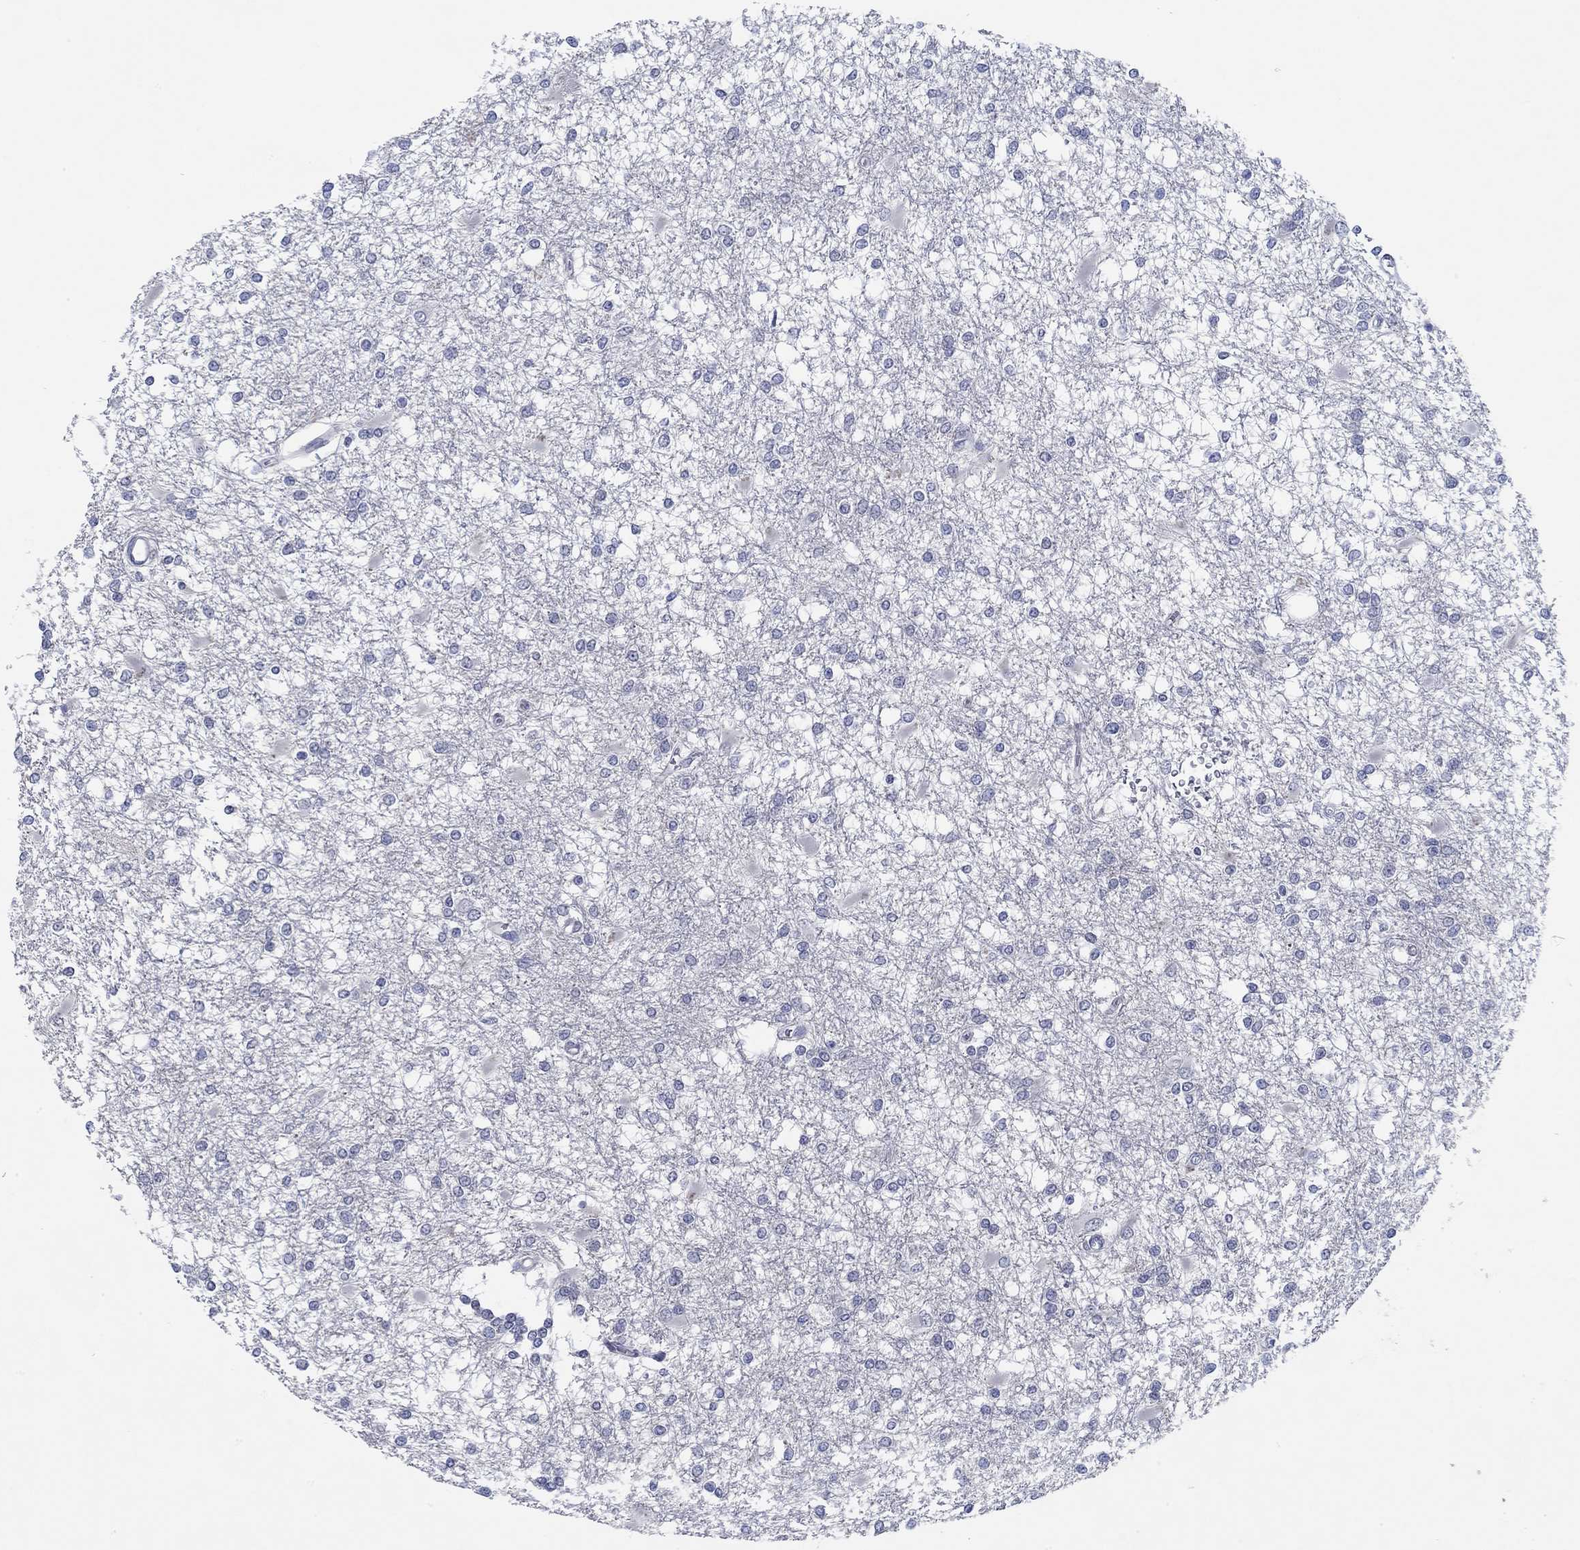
{"staining": {"intensity": "negative", "quantity": "none", "location": "none"}, "tissue": "glioma", "cell_type": "Tumor cells", "image_type": "cancer", "snomed": [{"axis": "morphology", "description": "Glioma, malignant, High grade"}, {"axis": "topography", "description": "Cerebral cortex"}], "caption": "DAB immunohistochemical staining of human glioma reveals no significant staining in tumor cells. (DAB (3,3'-diaminobenzidine) immunohistochemistry (IHC) visualized using brightfield microscopy, high magnification).", "gene": "SLC34A1", "patient": {"sex": "male", "age": 79}}